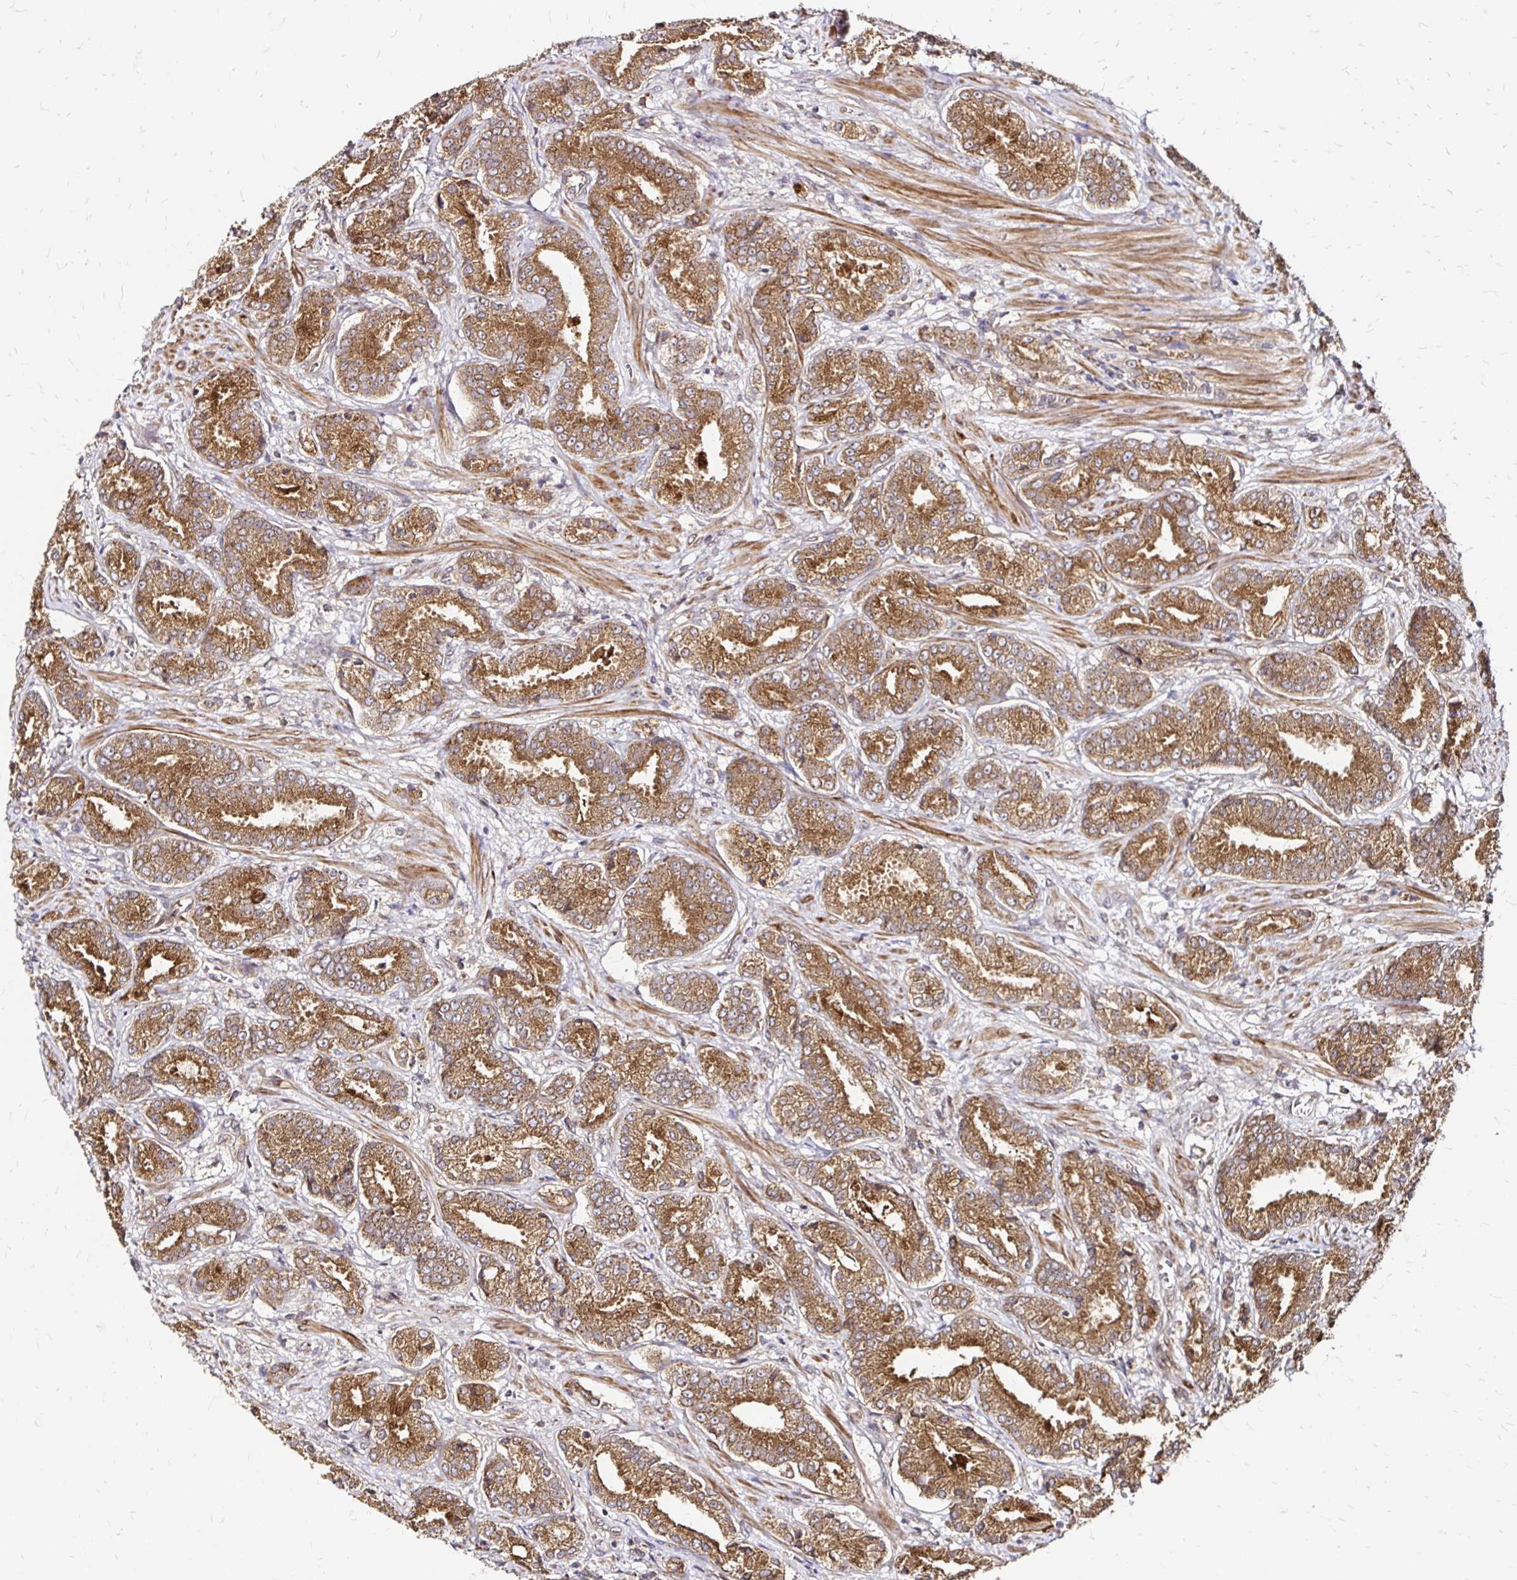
{"staining": {"intensity": "moderate", "quantity": ">75%", "location": "cytoplasmic/membranous"}, "tissue": "prostate cancer", "cell_type": "Tumor cells", "image_type": "cancer", "snomed": [{"axis": "morphology", "description": "Adenocarcinoma, High grade"}, {"axis": "topography", "description": "Prostate and seminal vesicle, NOS"}], "caption": "Immunohistochemistry (IHC) image of human prostate adenocarcinoma (high-grade) stained for a protein (brown), which shows medium levels of moderate cytoplasmic/membranous expression in about >75% of tumor cells.", "gene": "ZW10", "patient": {"sex": "male", "age": 61}}